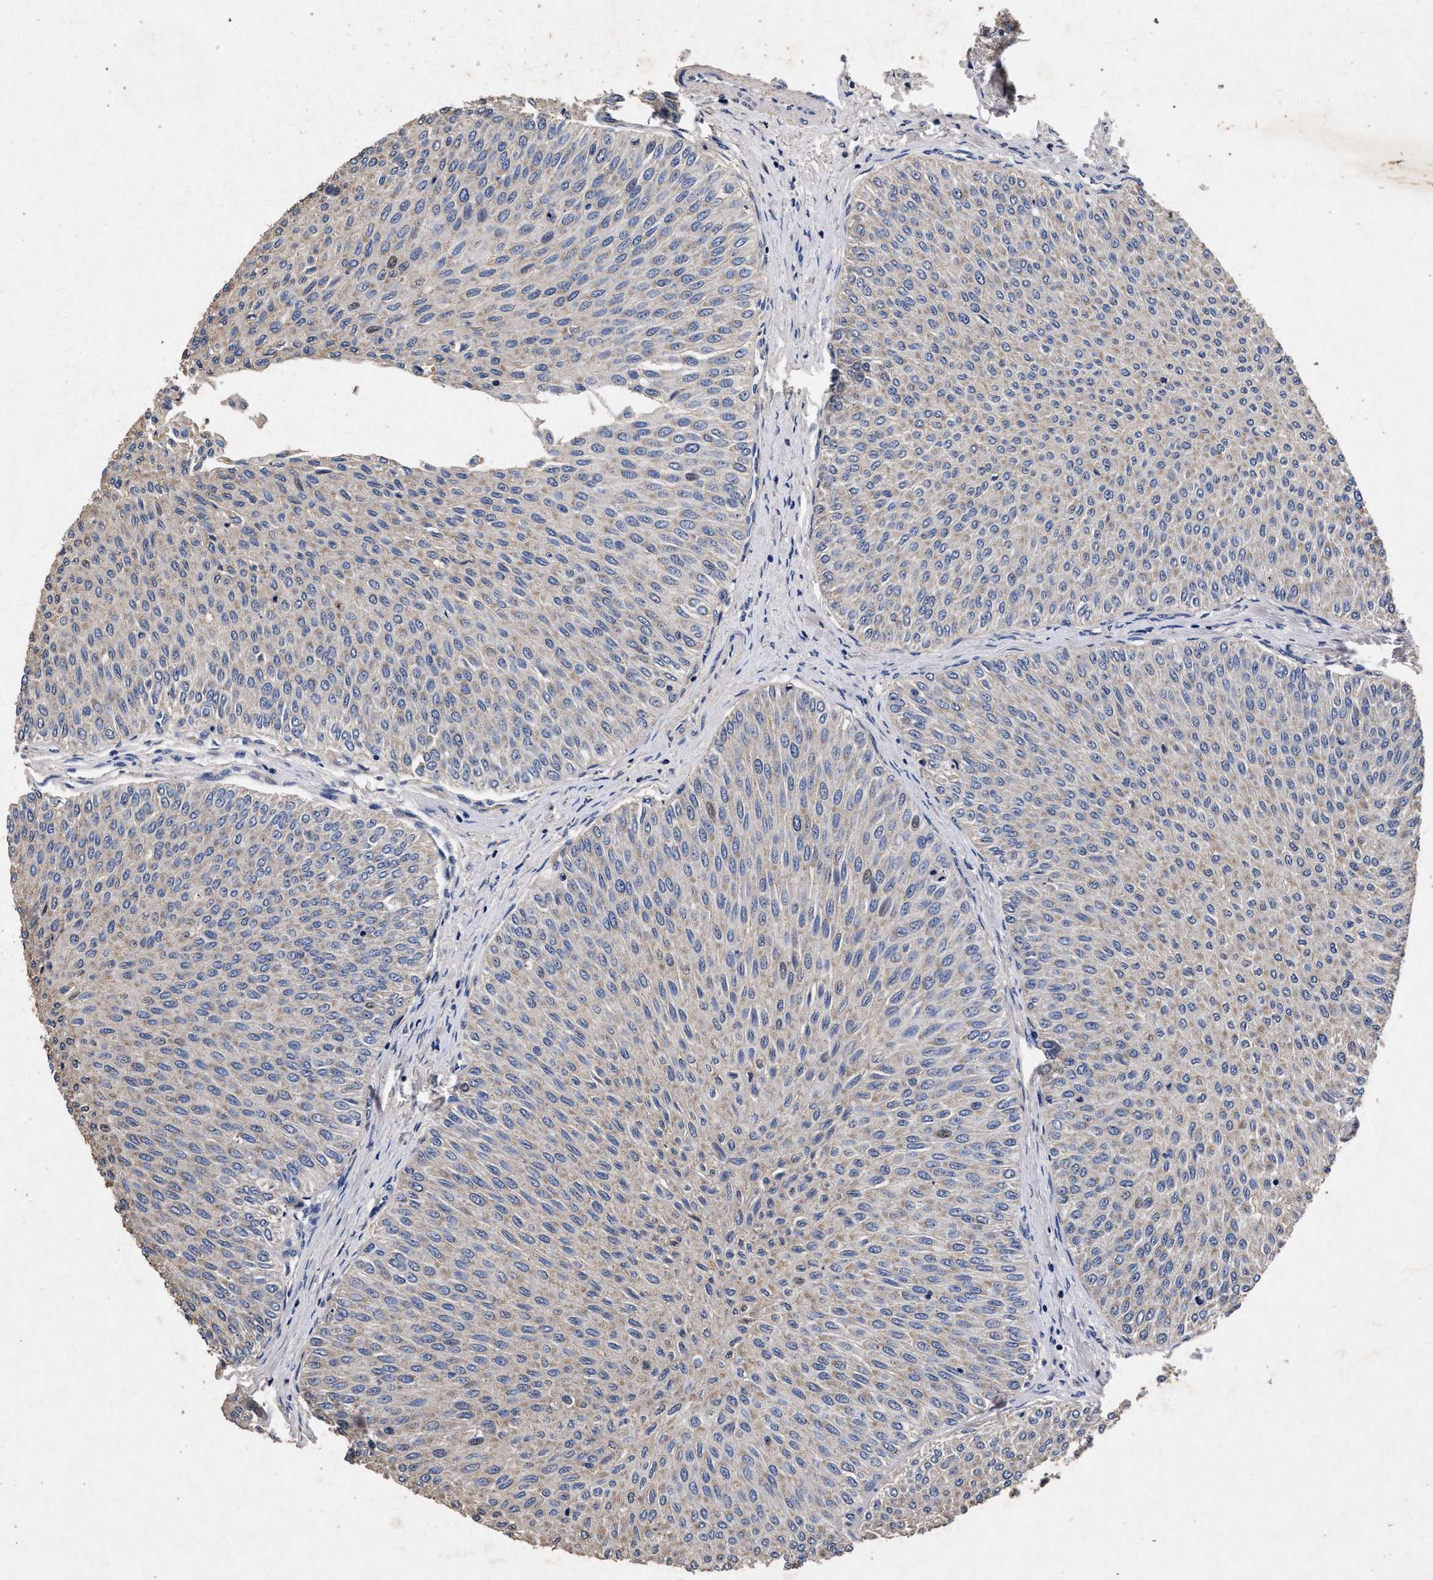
{"staining": {"intensity": "weak", "quantity": "<25%", "location": "cytoplasmic/membranous"}, "tissue": "urothelial cancer", "cell_type": "Tumor cells", "image_type": "cancer", "snomed": [{"axis": "morphology", "description": "Urothelial carcinoma, Low grade"}, {"axis": "topography", "description": "Urinary bladder"}], "caption": "A photomicrograph of low-grade urothelial carcinoma stained for a protein reveals no brown staining in tumor cells. (DAB (3,3'-diaminobenzidine) IHC visualized using brightfield microscopy, high magnification).", "gene": "ATP1A2", "patient": {"sex": "male", "age": 78}}